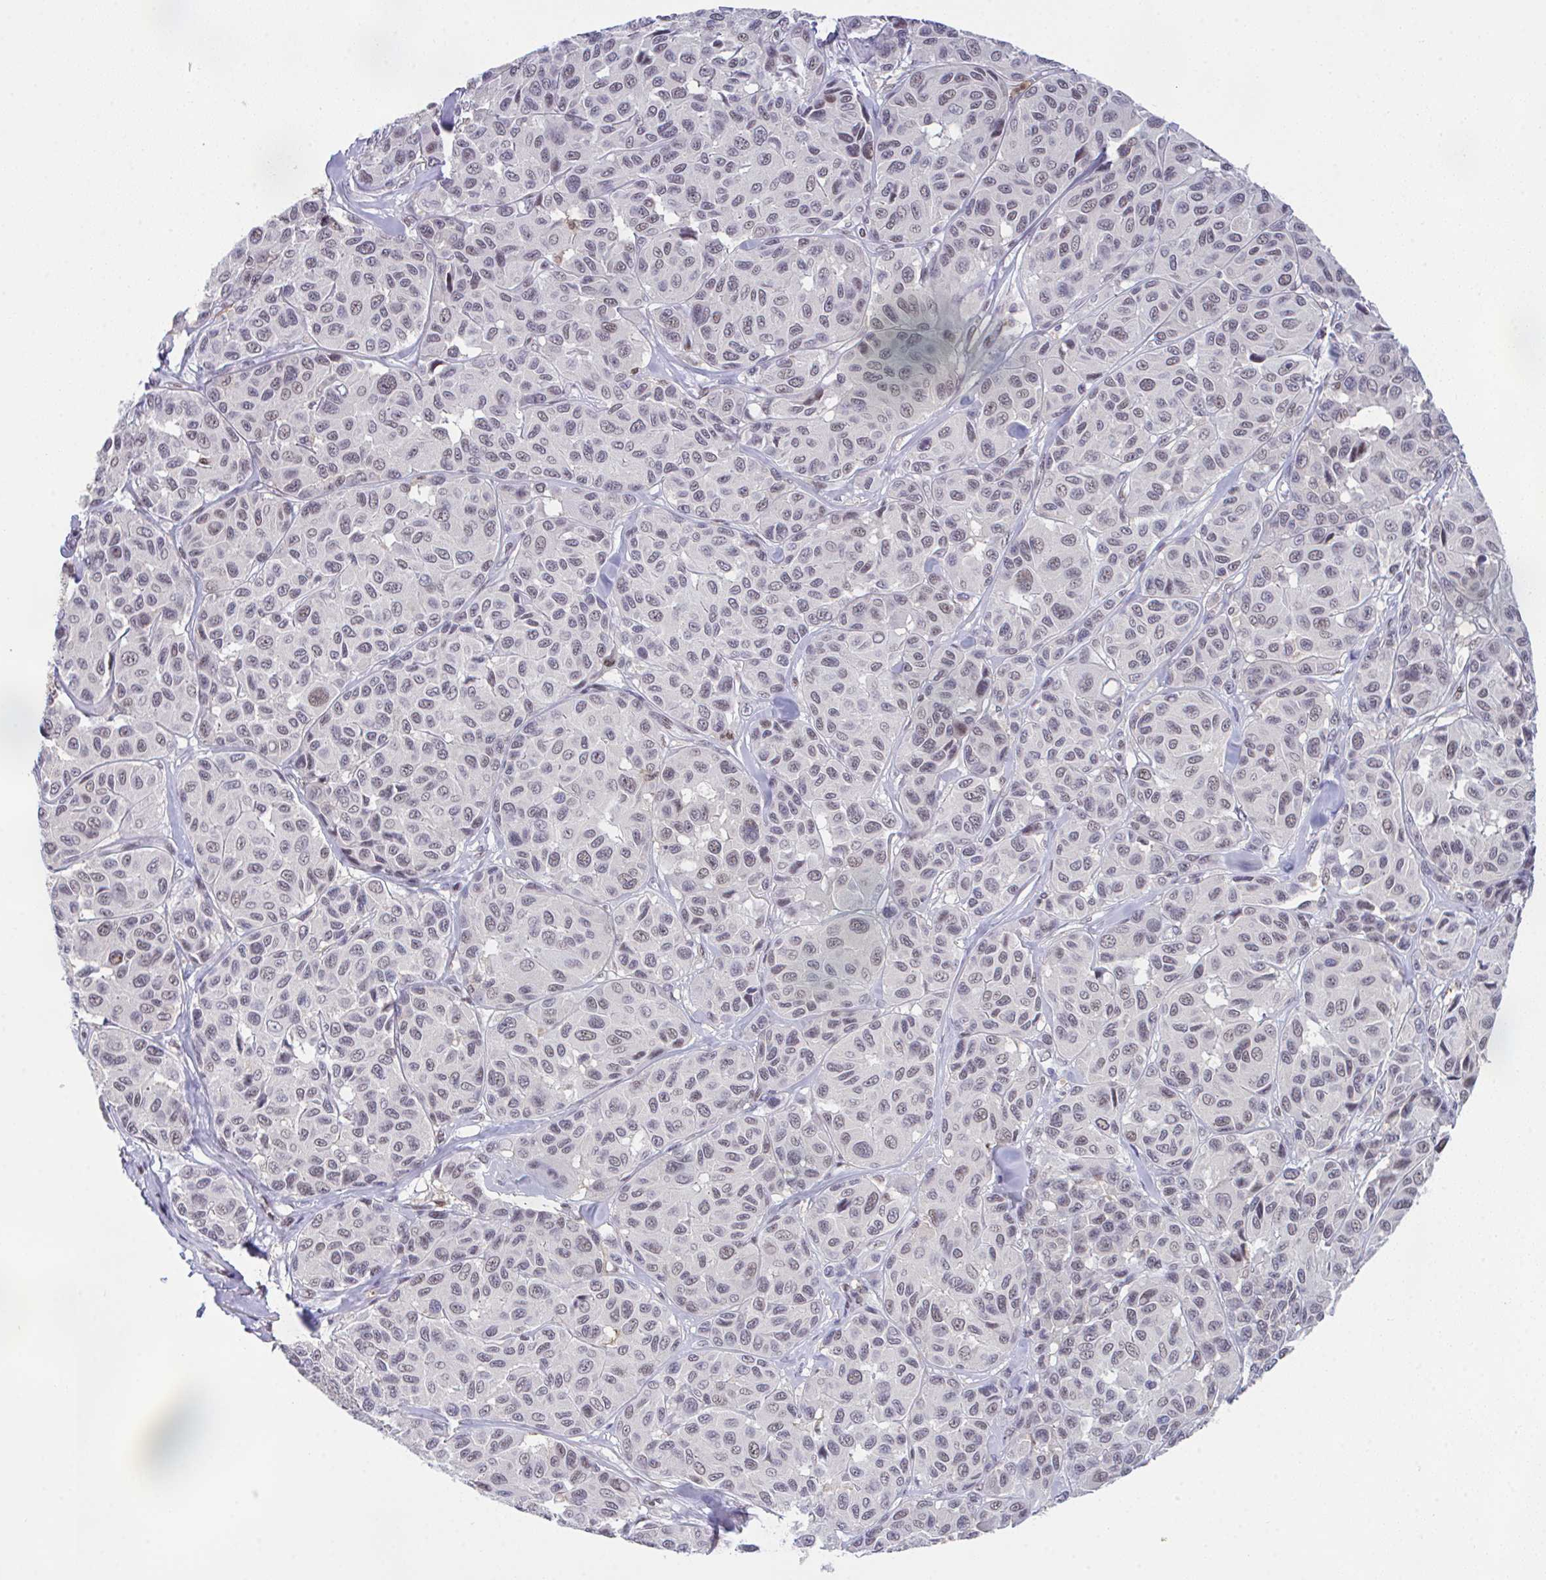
{"staining": {"intensity": "weak", "quantity": "25%-75%", "location": "nuclear"}, "tissue": "melanoma", "cell_type": "Tumor cells", "image_type": "cancer", "snomed": [{"axis": "morphology", "description": "Malignant melanoma, NOS"}, {"axis": "topography", "description": "Skin"}], "caption": "Protein expression by immunohistochemistry displays weak nuclear expression in about 25%-75% of tumor cells in malignant melanoma. The staining was performed using DAB to visualize the protein expression in brown, while the nuclei were stained in blue with hematoxylin (Magnification: 20x).", "gene": "OR6K3", "patient": {"sex": "female", "age": 66}}